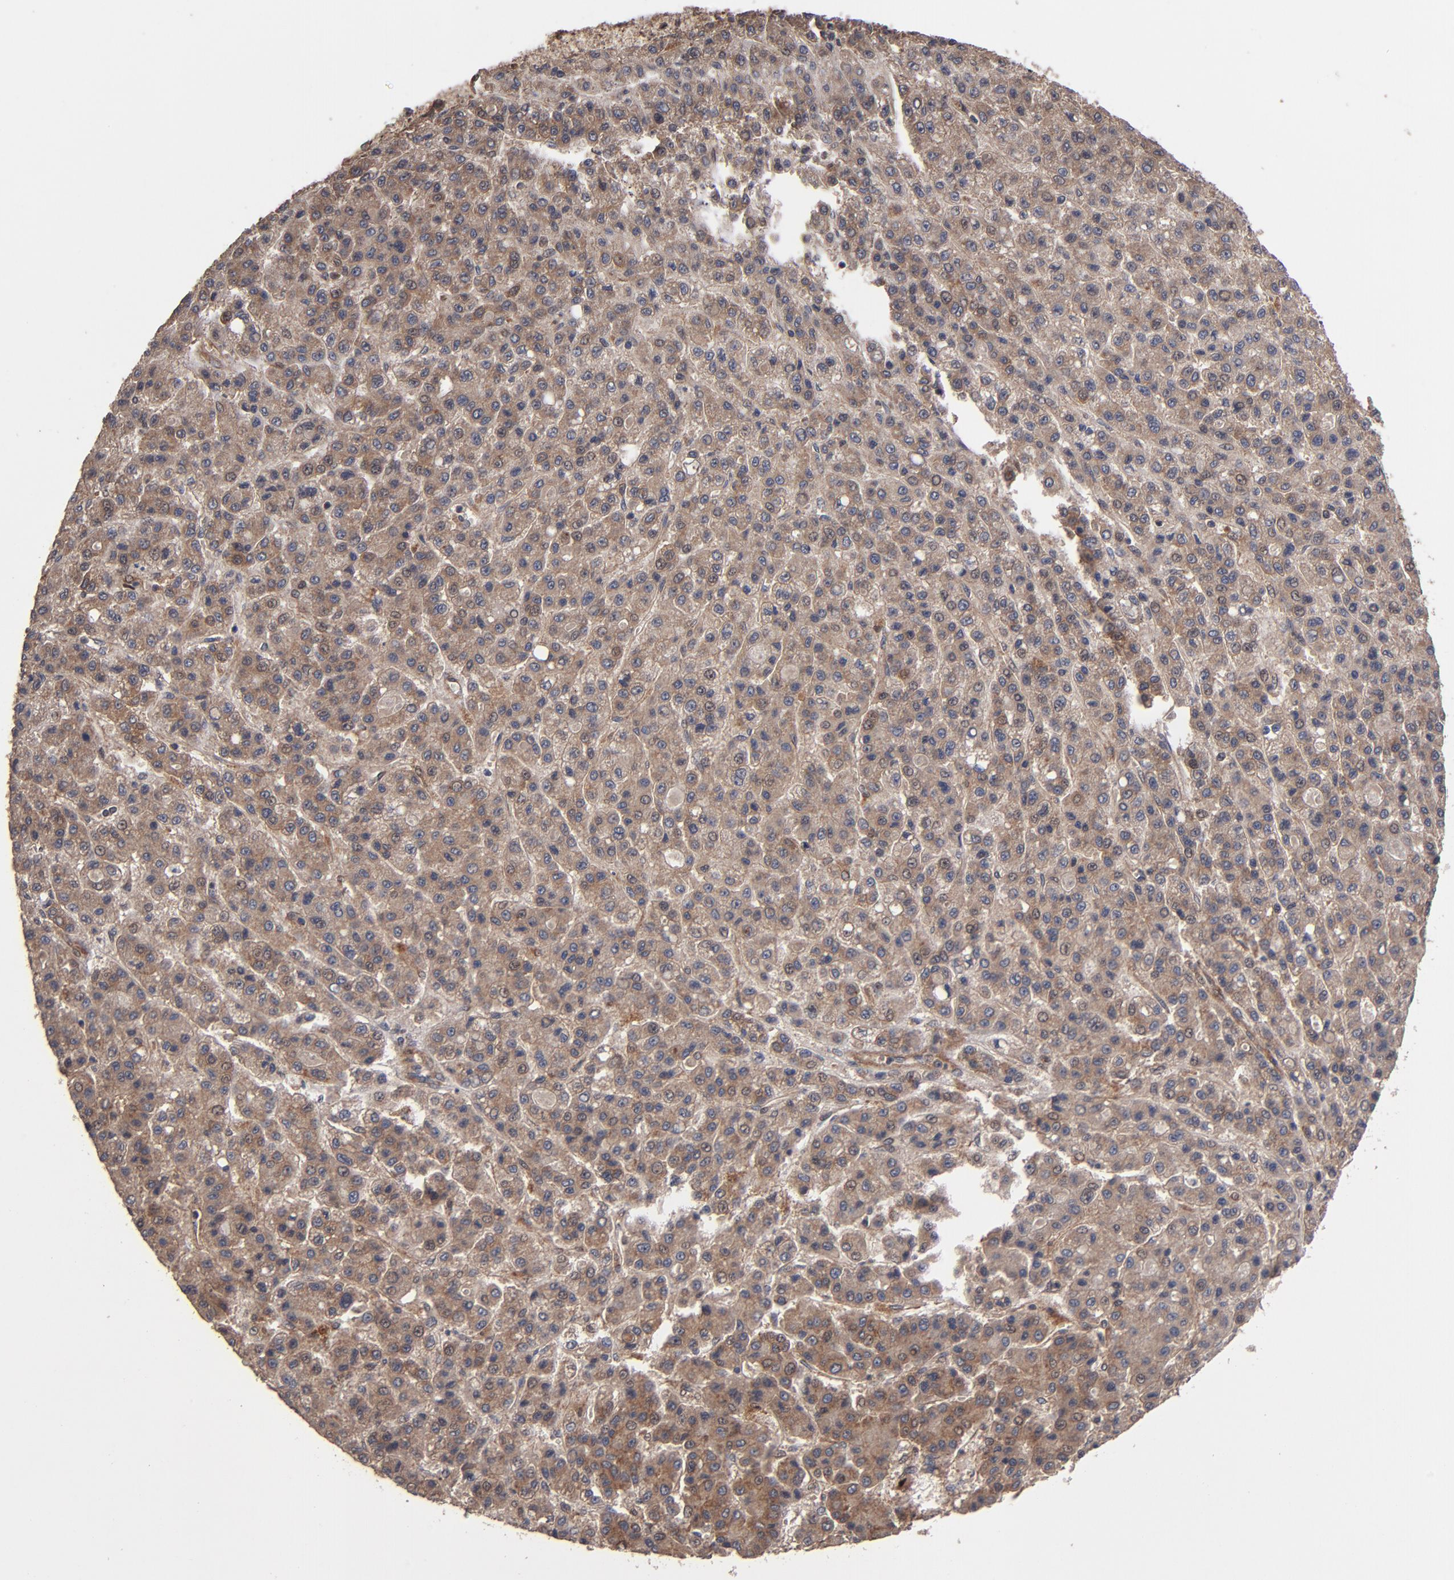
{"staining": {"intensity": "moderate", "quantity": ">75%", "location": "cytoplasmic/membranous"}, "tissue": "liver cancer", "cell_type": "Tumor cells", "image_type": "cancer", "snomed": [{"axis": "morphology", "description": "Carcinoma, Hepatocellular, NOS"}, {"axis": "topography", "description": "Liver"}], "caption": "IHC micrograph of liver cancer stained for a protein (brown), which displays medium levels of moderate cytoplasmic/membranous staining in approximately >75% of tumor cells.", "gene": "BDKRB1", "patient": {"sex": "male", "age": 70}}